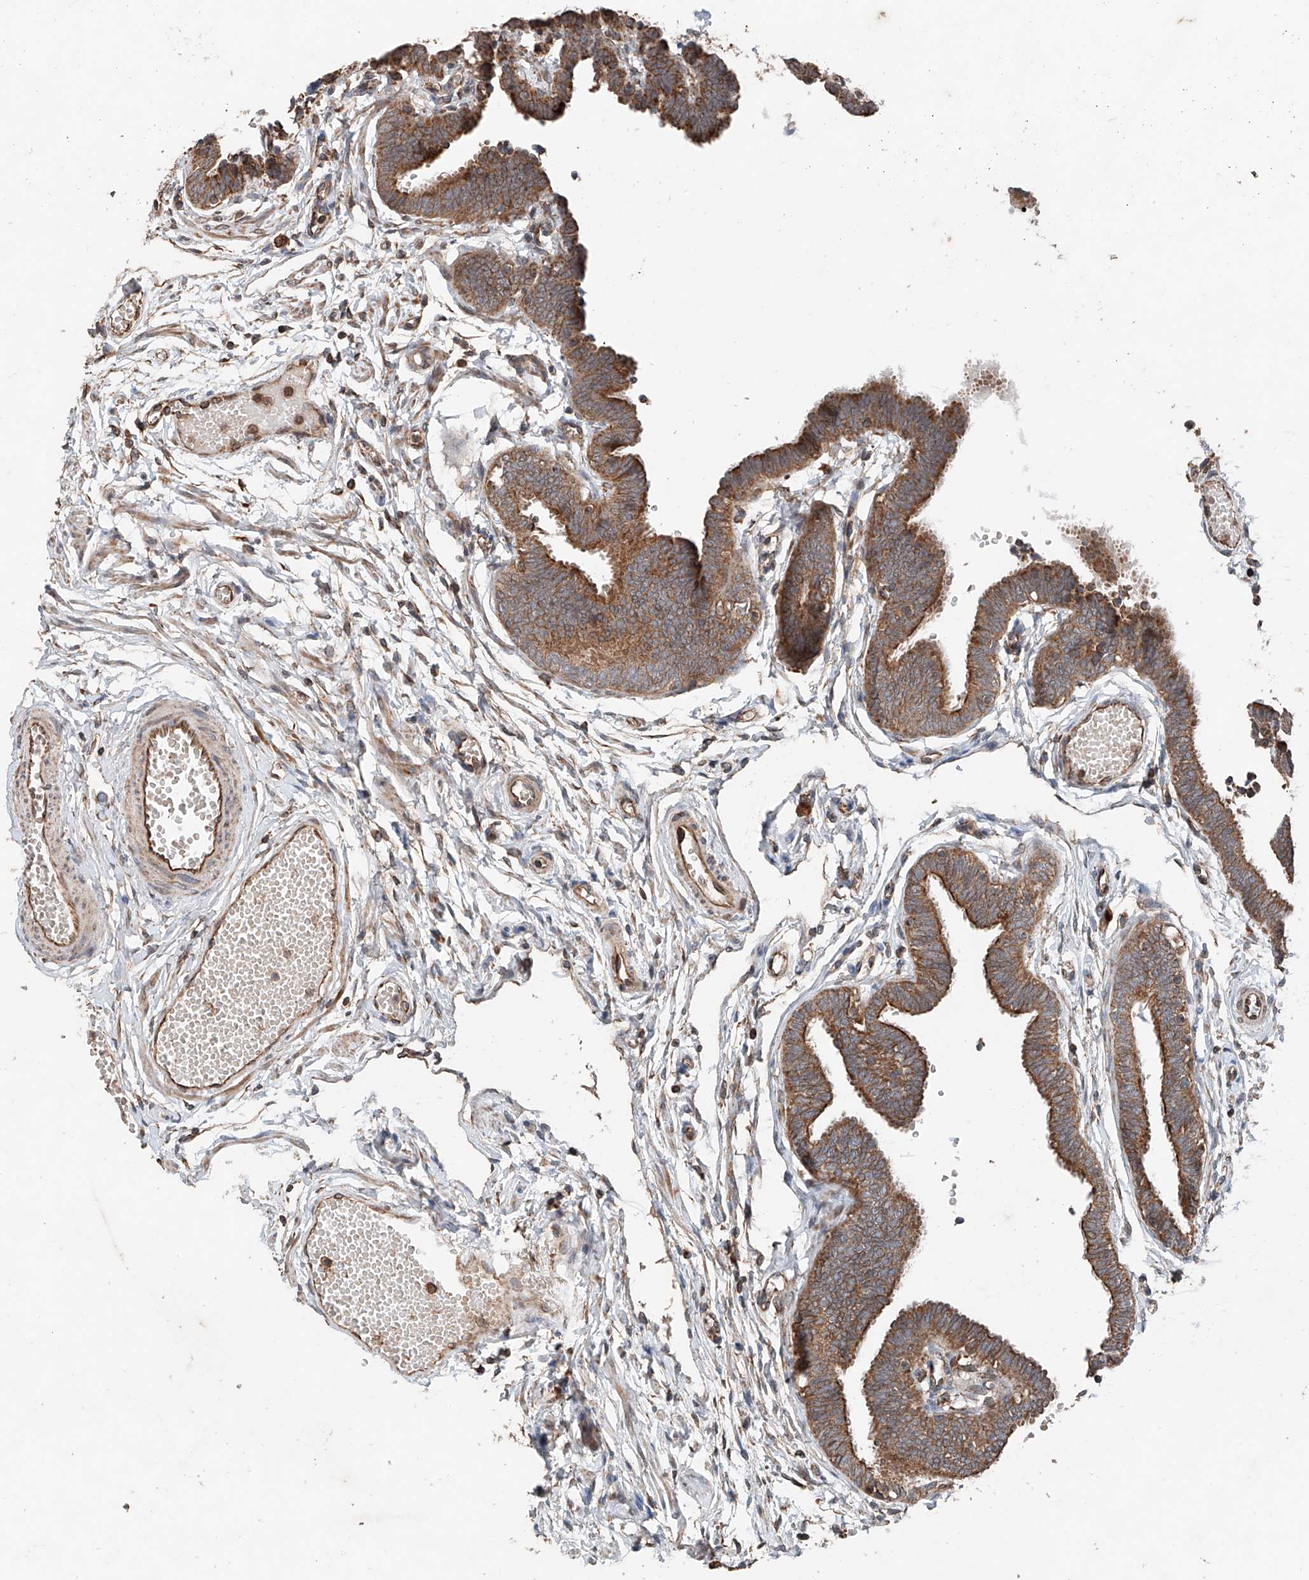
{"staining": {"intensity": "moderate", "quantity": ">75%", "location": "cytoplasmic/membranous"}, "tissue": "fallopian tube", "cell_type": "Glandular cells", "image_type": "normal", "snomed": [{"axis": "morphology", "description": "Normal tissue, NOS"}, {"axis": "topography", "description": "Fallopian tube"}, {"axis": "topography", "description": "Ovary"}], "caption": "Protein expression analysis of unremarkable fallopian tube displays moderate cytoplasmic/membranous expression in about >75% of glandular cells.", "gene": "AP4B1", "patient": {"sex": "female", "age": 23}}